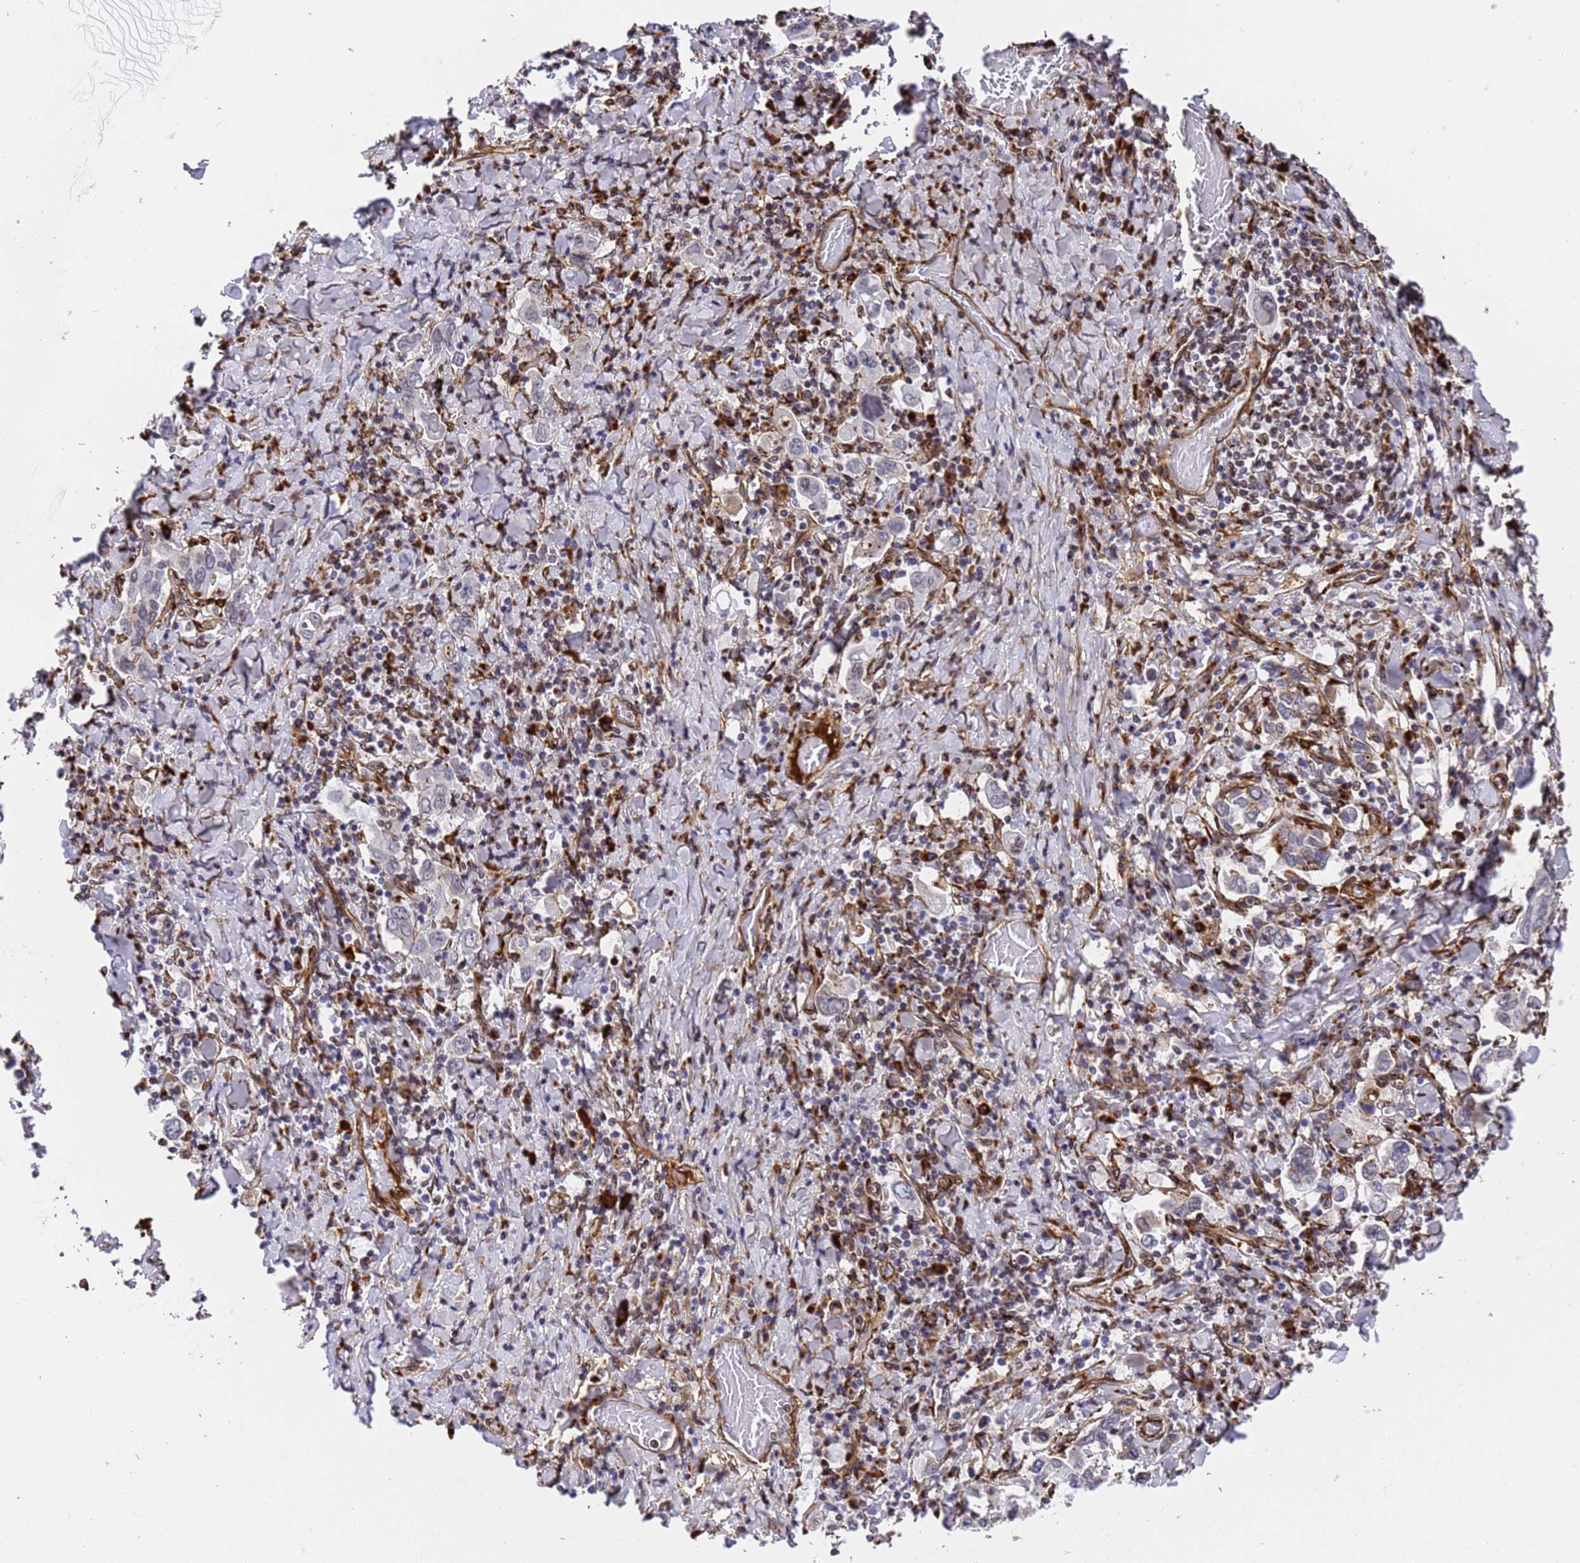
{"staining": {"intensity": "weak", "quantity": "<25%", "location": "cytoplasmic/membranous"}, "tissue": "stomach cancer", "cell_type": "Tumor cells", "image_type": "cancer", "snomed": [{"axis": "morphology", "description": "Adenocarcinoma, NOS"}, {"axis": "topography", "description": "Stomach, upper"}], "caption": "Human stomach cancer (adenocarcinoma) stained for a protein using immunohistochemistry demonstrates no staining in tumor cells.", "gene": "IGFBP7", "patient": {"sex": "male", "age": 62}}